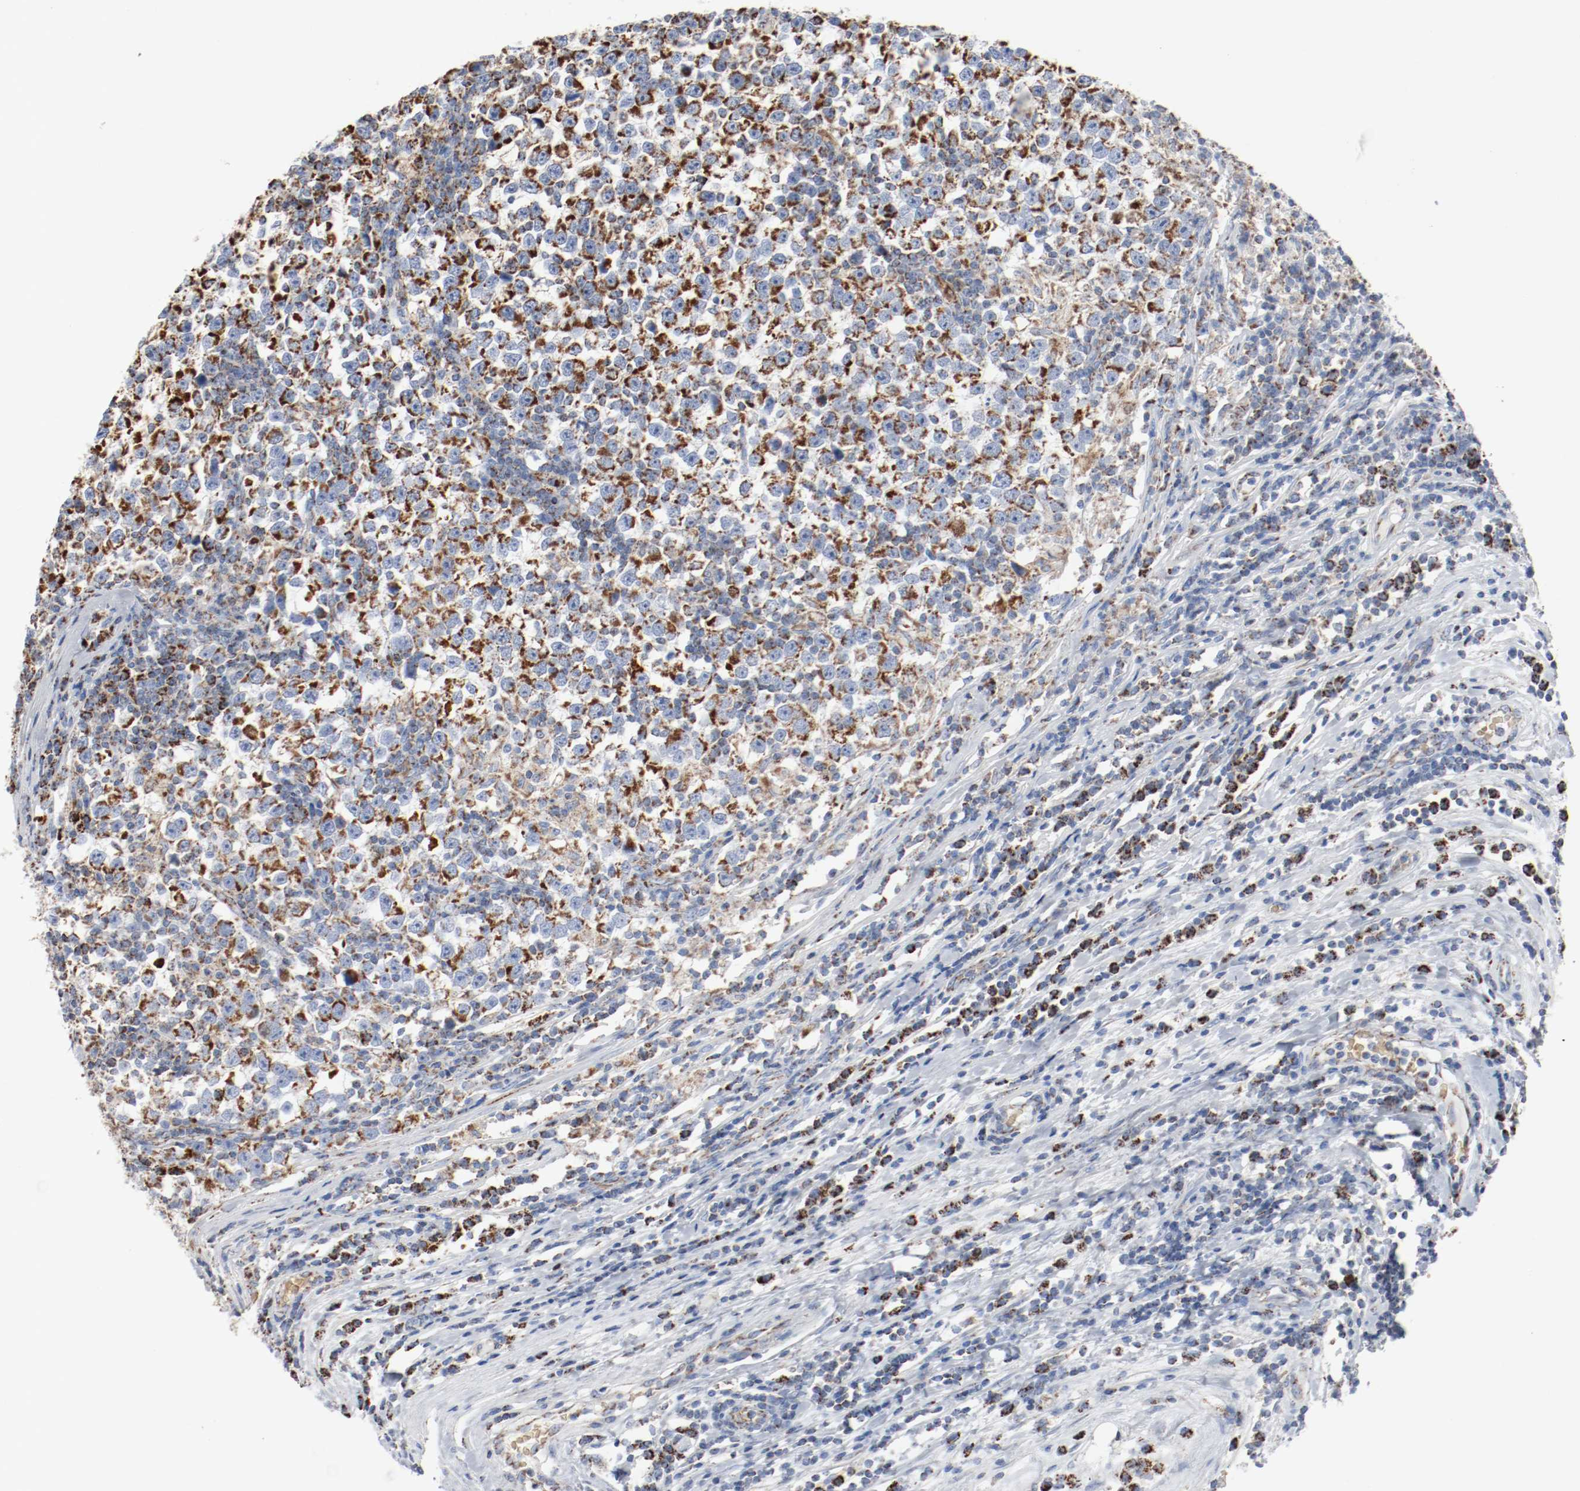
{"staining": {"intensity": "strong", "quantity": ">75%", "location": "cytoplasmic/membranous"}, "tissue": "testis cancer", "cell_type": "Tumor cells", "image_type": "cancer", "snomed": [{"axis": "morphology", "description": "Seminoma, NOS"}, {"axis": "topography", "description": "Testis"}], "caption": "Immunohistochemical staining of testis cancer (seminoma) reveals high levels of strong cytoplasmic/membranous staining in approximately >75% of tumor cells.", "gene": "NDUFB8", "patient": {"sex": "male", "age": 43}}